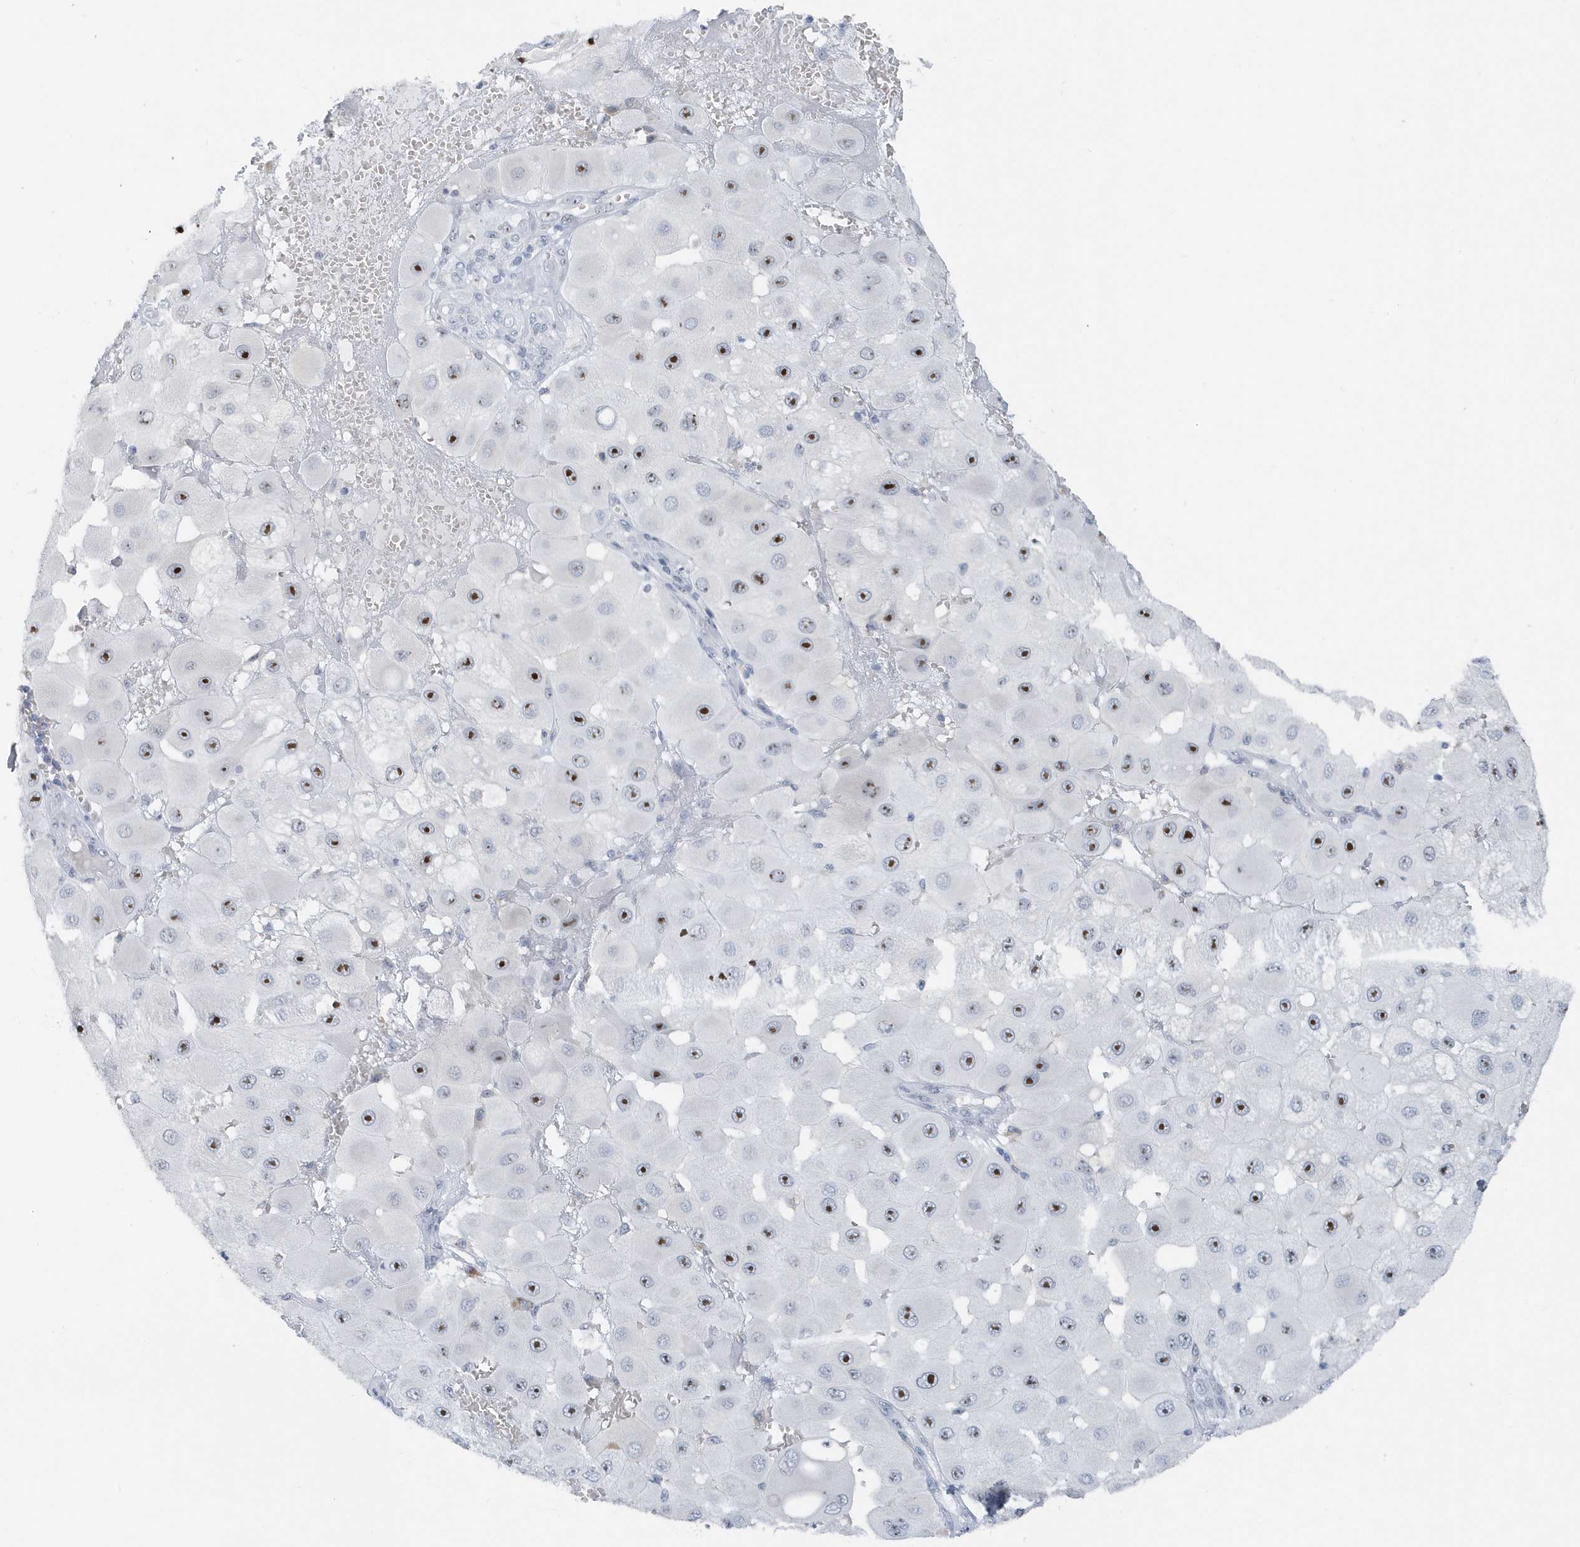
{"staining": {"intensity": "moderate", "quantity": ">75%", "location": "nuclear"}, "tissue": "melanoma", "cell_type": "Tumor cells", "image_type": "cancer", "snomed": [{"axis": "morphology", "description": "Malignant melanoma, NOS"}, {"axis": "topography", "description": "Skin"}], "caption": "A micrograph showing moderate nuclear positivity in approximately >75% of tumor cells in melanoma, as visualized by brown immunohistochemical staining.", "gene": "RPF2", "patient": {"sex": "female", "age": 81}}